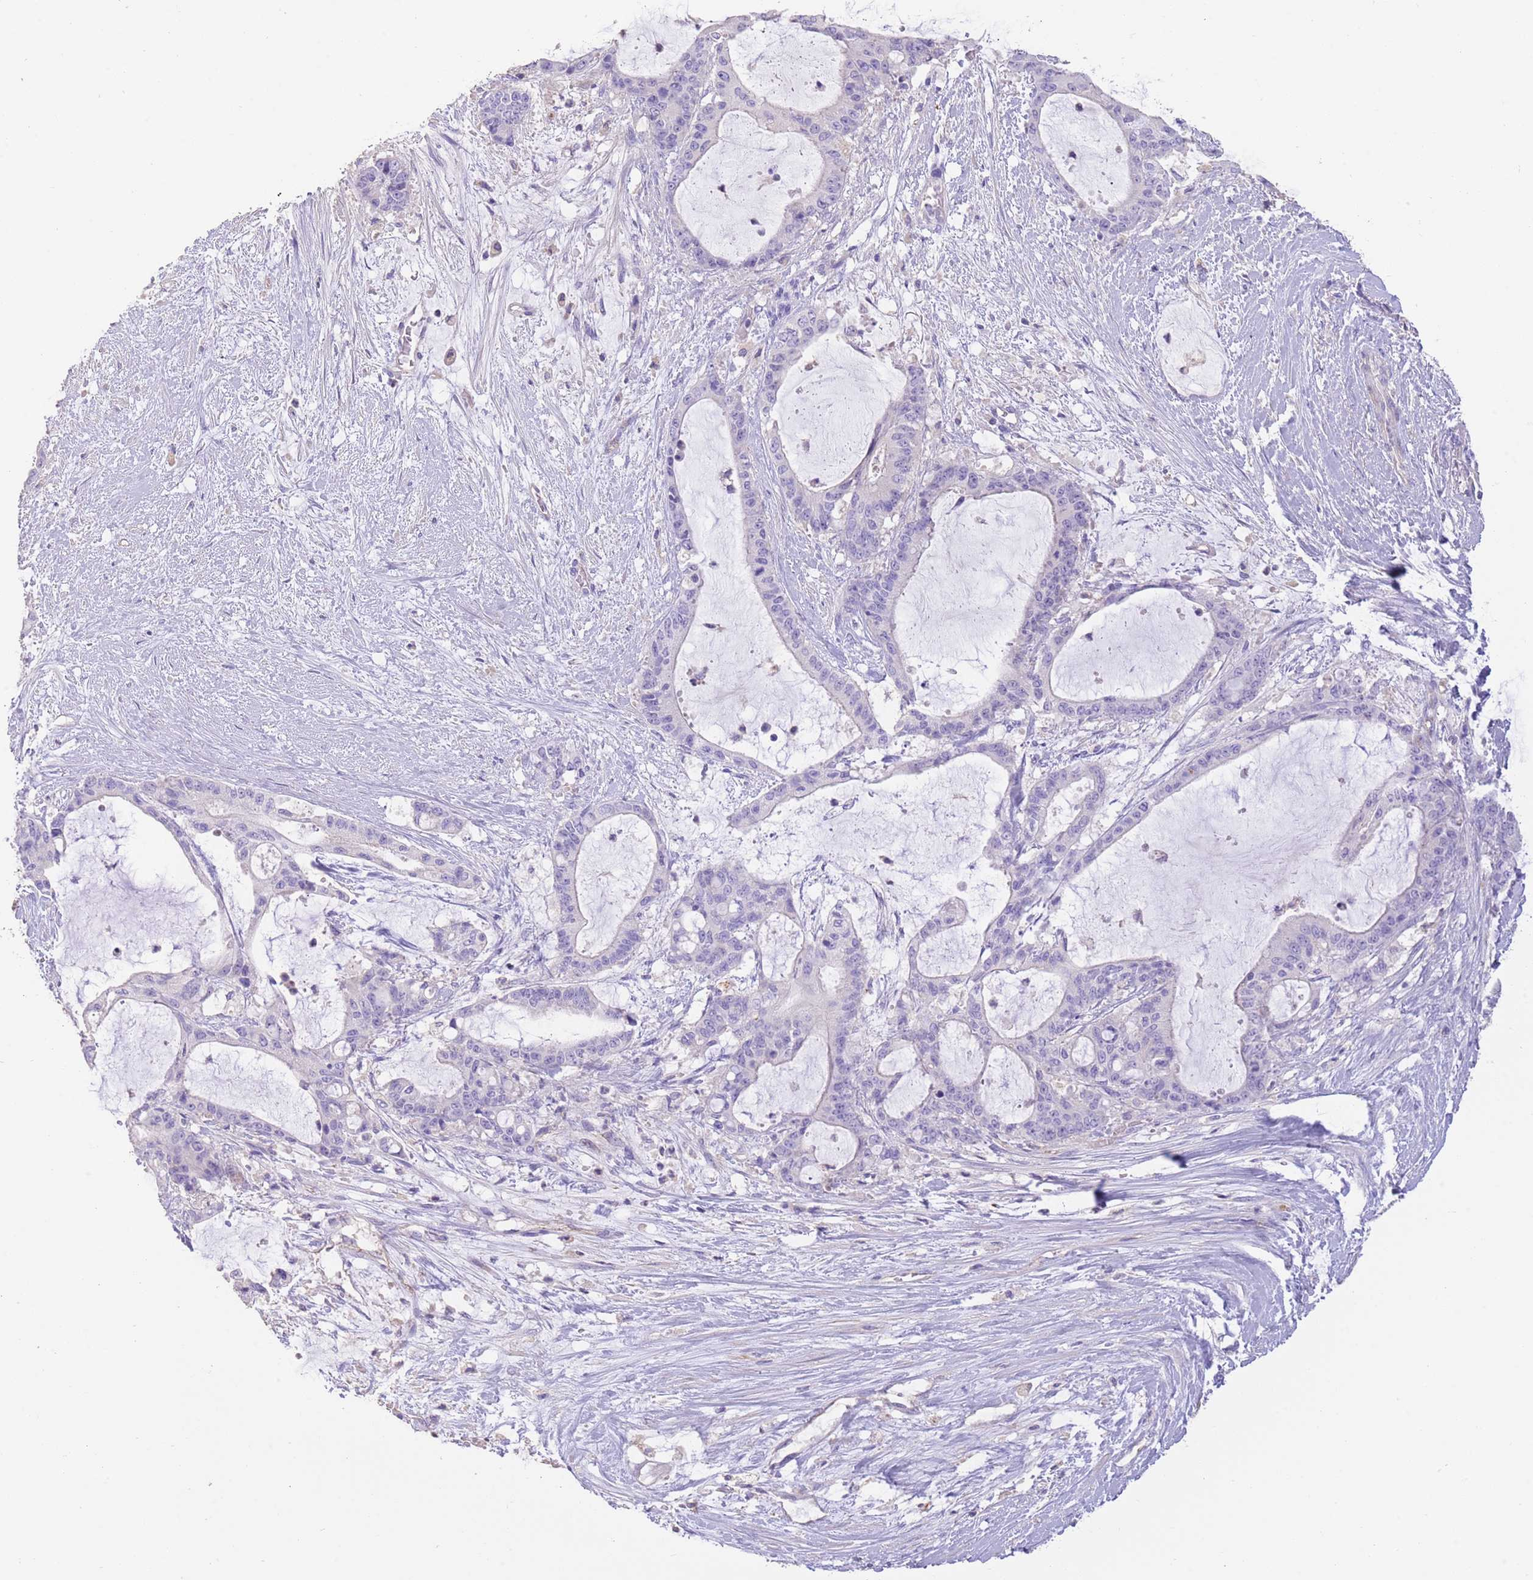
{"staining": {"intensity": "negative", "quantity": "none", "location": "none"}, "tissue": "liver cancer", "cell_type": "Tumor cells", "image_type": "cancer", "snomed": [{"axis": "morphology", "description": "Normal tissue, NOS"}, {"axis": "morphology", "description": "Cholangiocarcinoma"}, {"axis": "topography", "description": "Liver"}, {"axis": "topography", "description": "Peripheral nerve tissue"}], "caption": "A histopathology image of liver cholangiocarcinoma stained for a protein displays no brown staining in tumor cells.", "gene": "SFTPA1", "patient": {"sex": "female", "age": 73}}